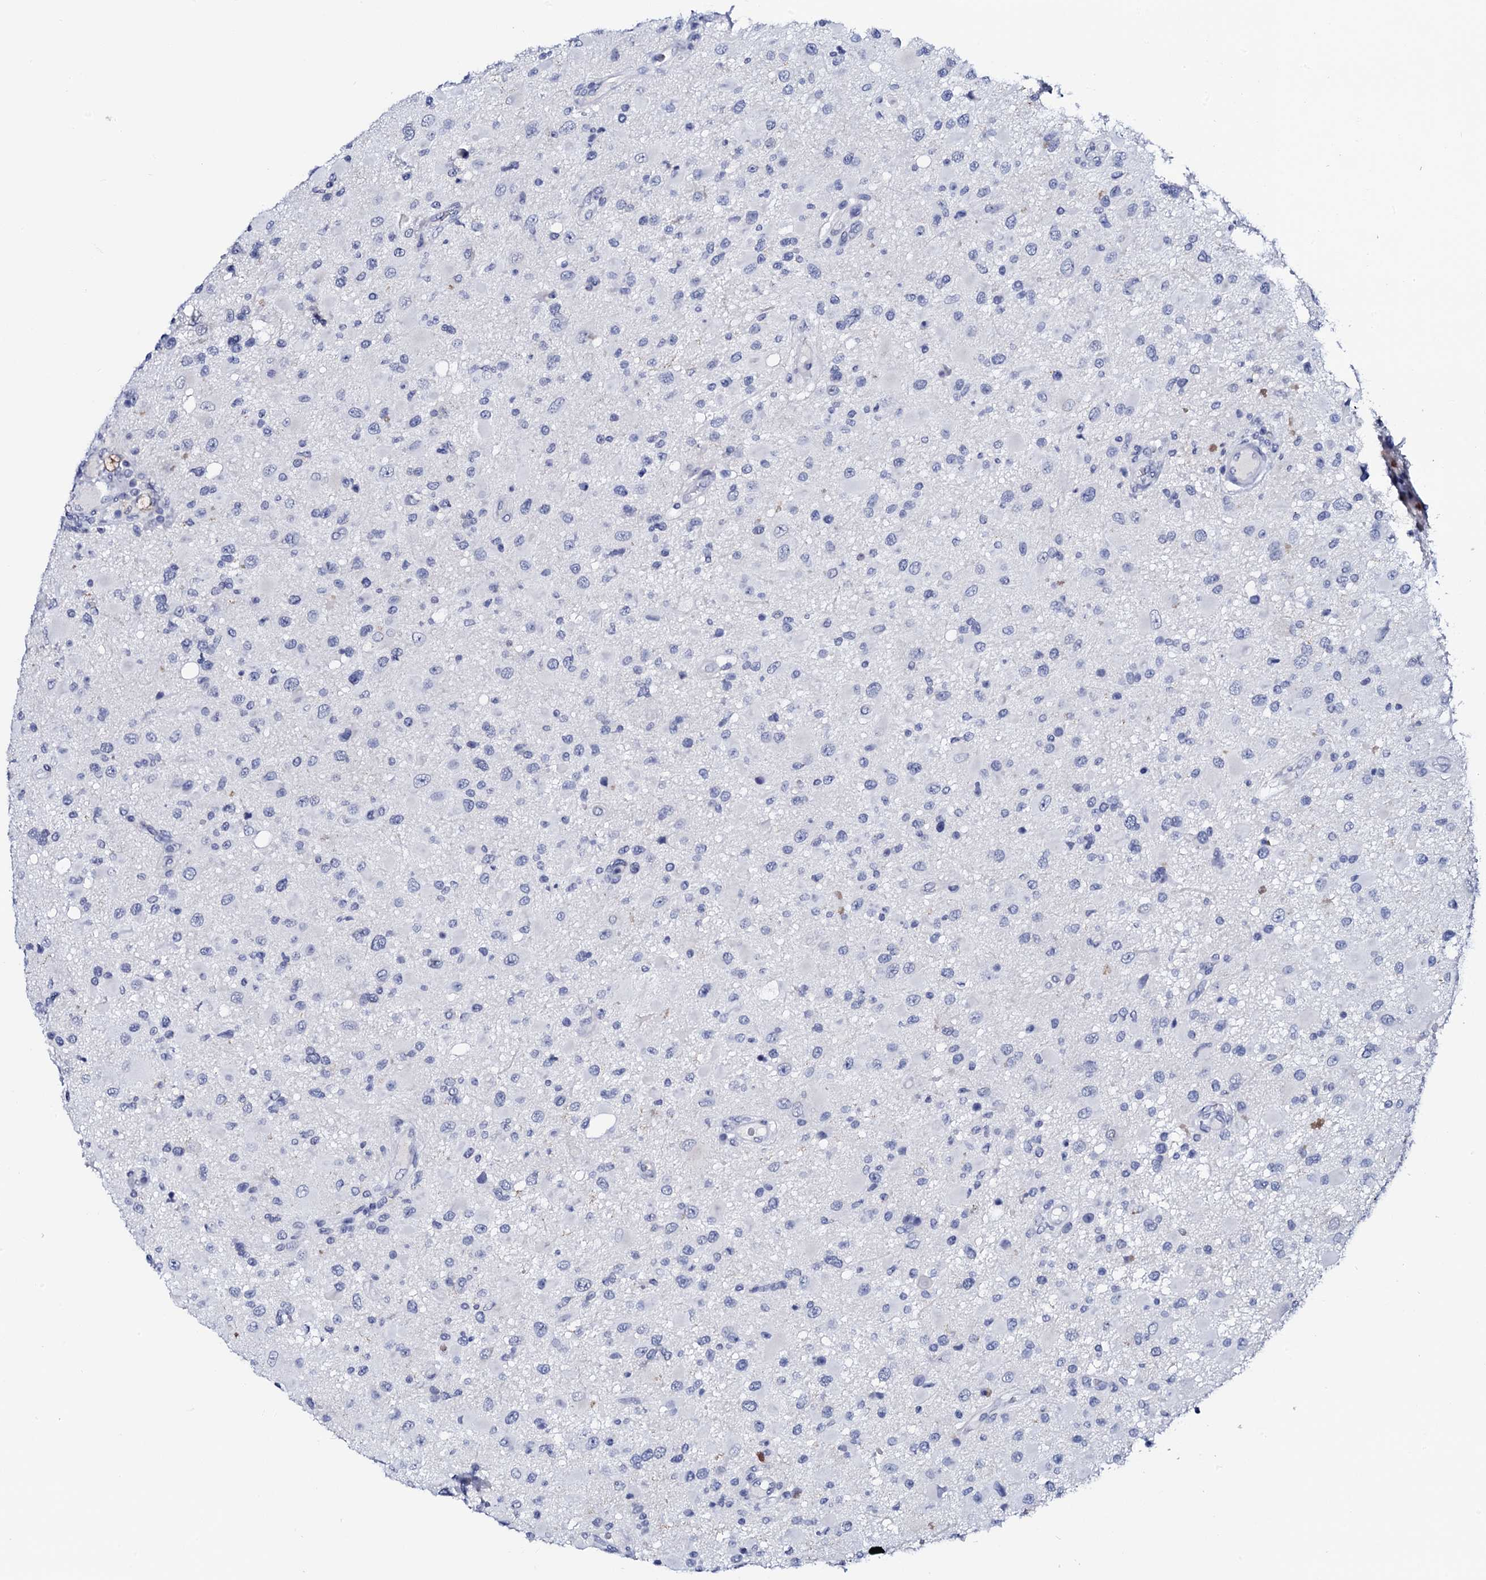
{"staining": {"intensity": "negative", "quantity": "none", "location": "none"}, "tissue": "glioma", "cell_type": "Tumor cells", "image_type": "cancer", "snomed": [{"axis": "morphology", "description": "Glioma, malignant, High grade"}, {"axis": "topography", "description": "Brain"}], "caption": "Histopathology image shows no protein staining in tumor cells of malignant glioma (high-grade) tissue. Nuclei are stained in blue.", "gene": "SPATA19", "patient": {"sex": "male", "age": 53}}